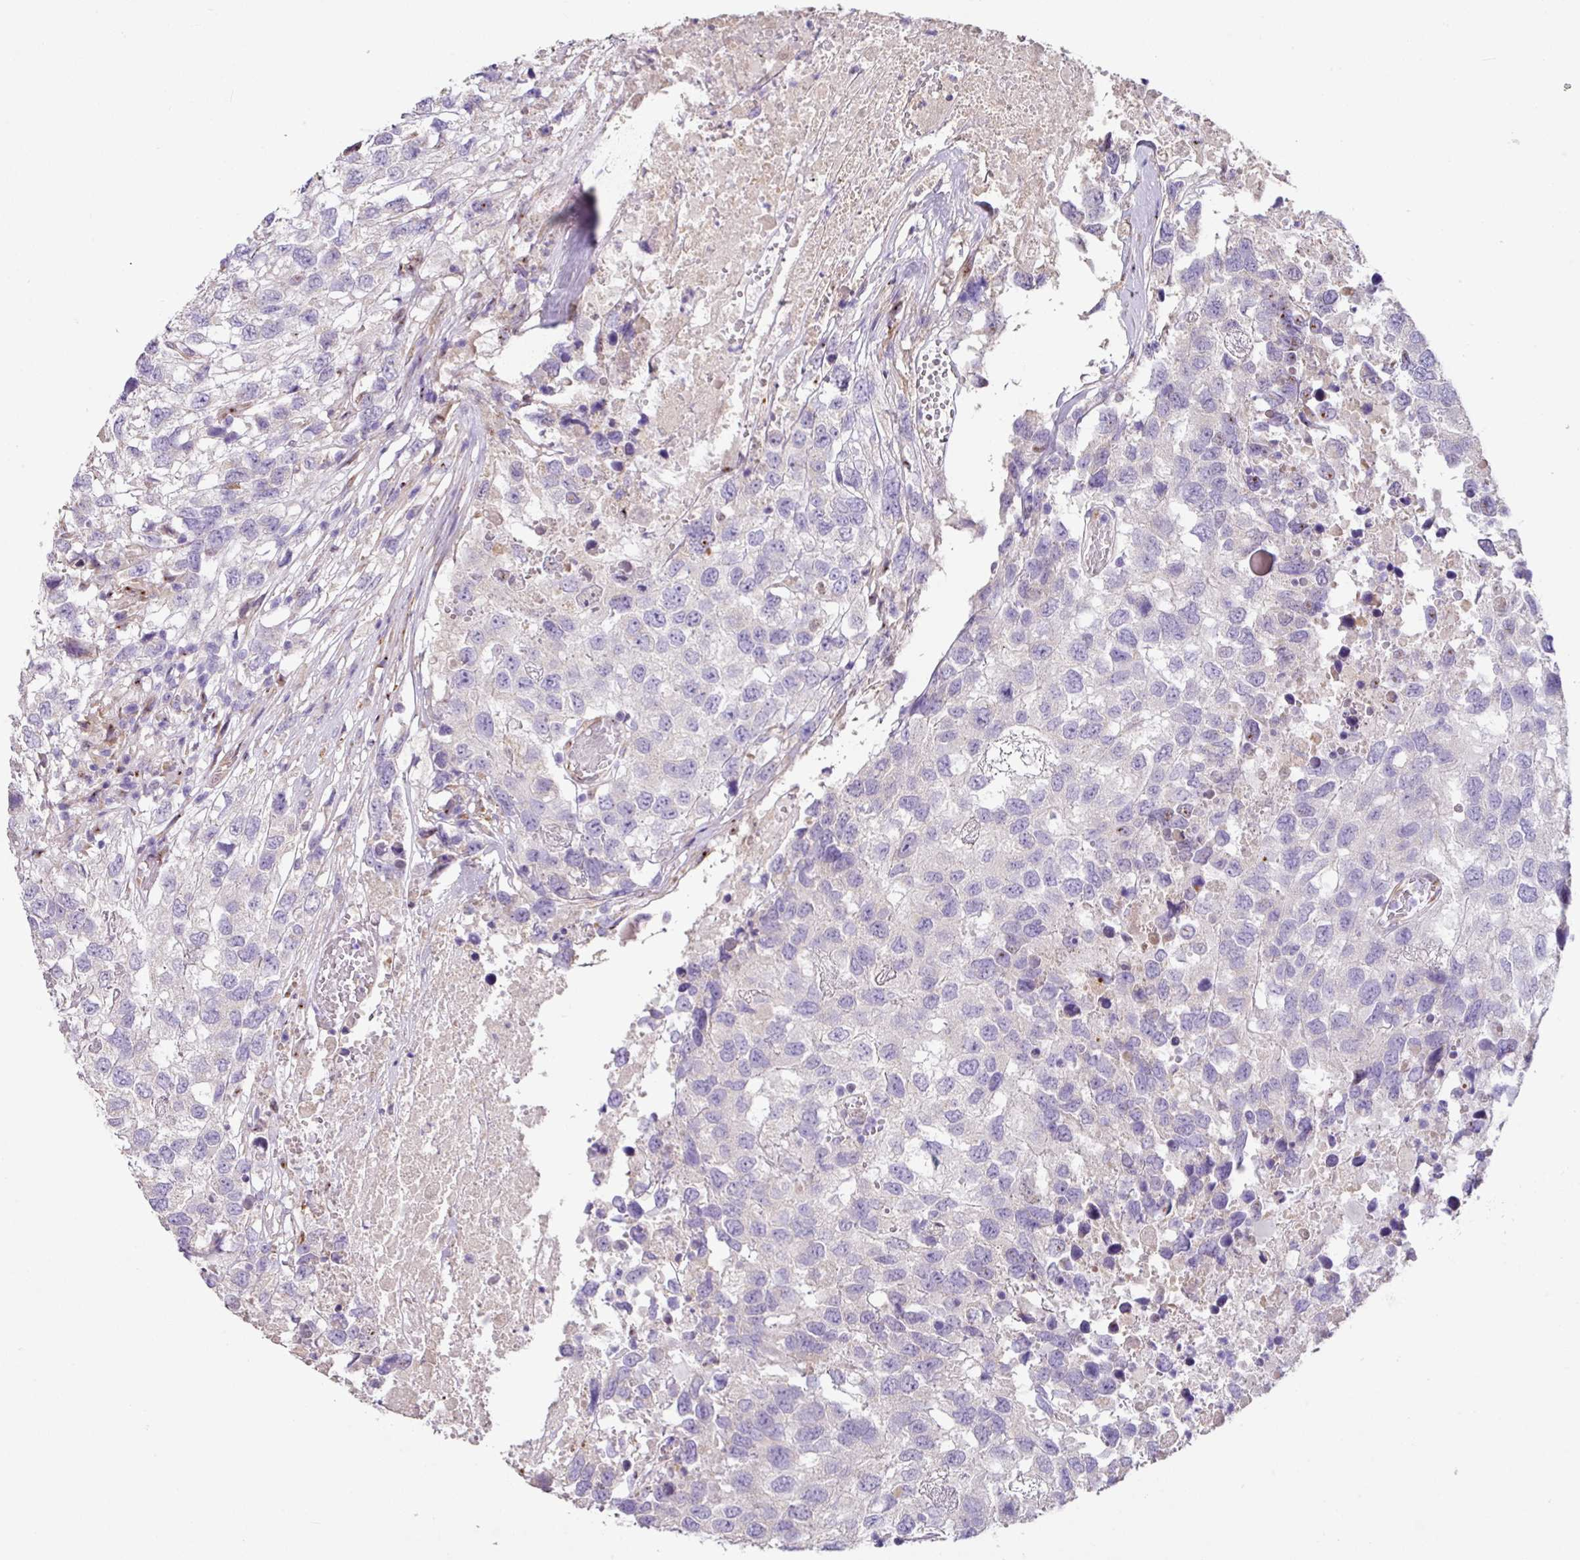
{"staining": {"intensity": "negative", "quantity": "none", "location": "none"}, "tissue": "testis cancer", "cell_type": "Tumor cells", "image_type": "cancer", "snomed": [{"axis": "morphology", "description": "Carcinoma, Embryonal, NOS"}, {"axis": "topography", "description": "Testis"}], "caption": "Human testis cancer (embryonal carcinoma) stained for a protein using immunohistochemistry shows no positivity in tumor cells.", "gene": "ZG16", "patient": {"sex": "male", "age": 83}}